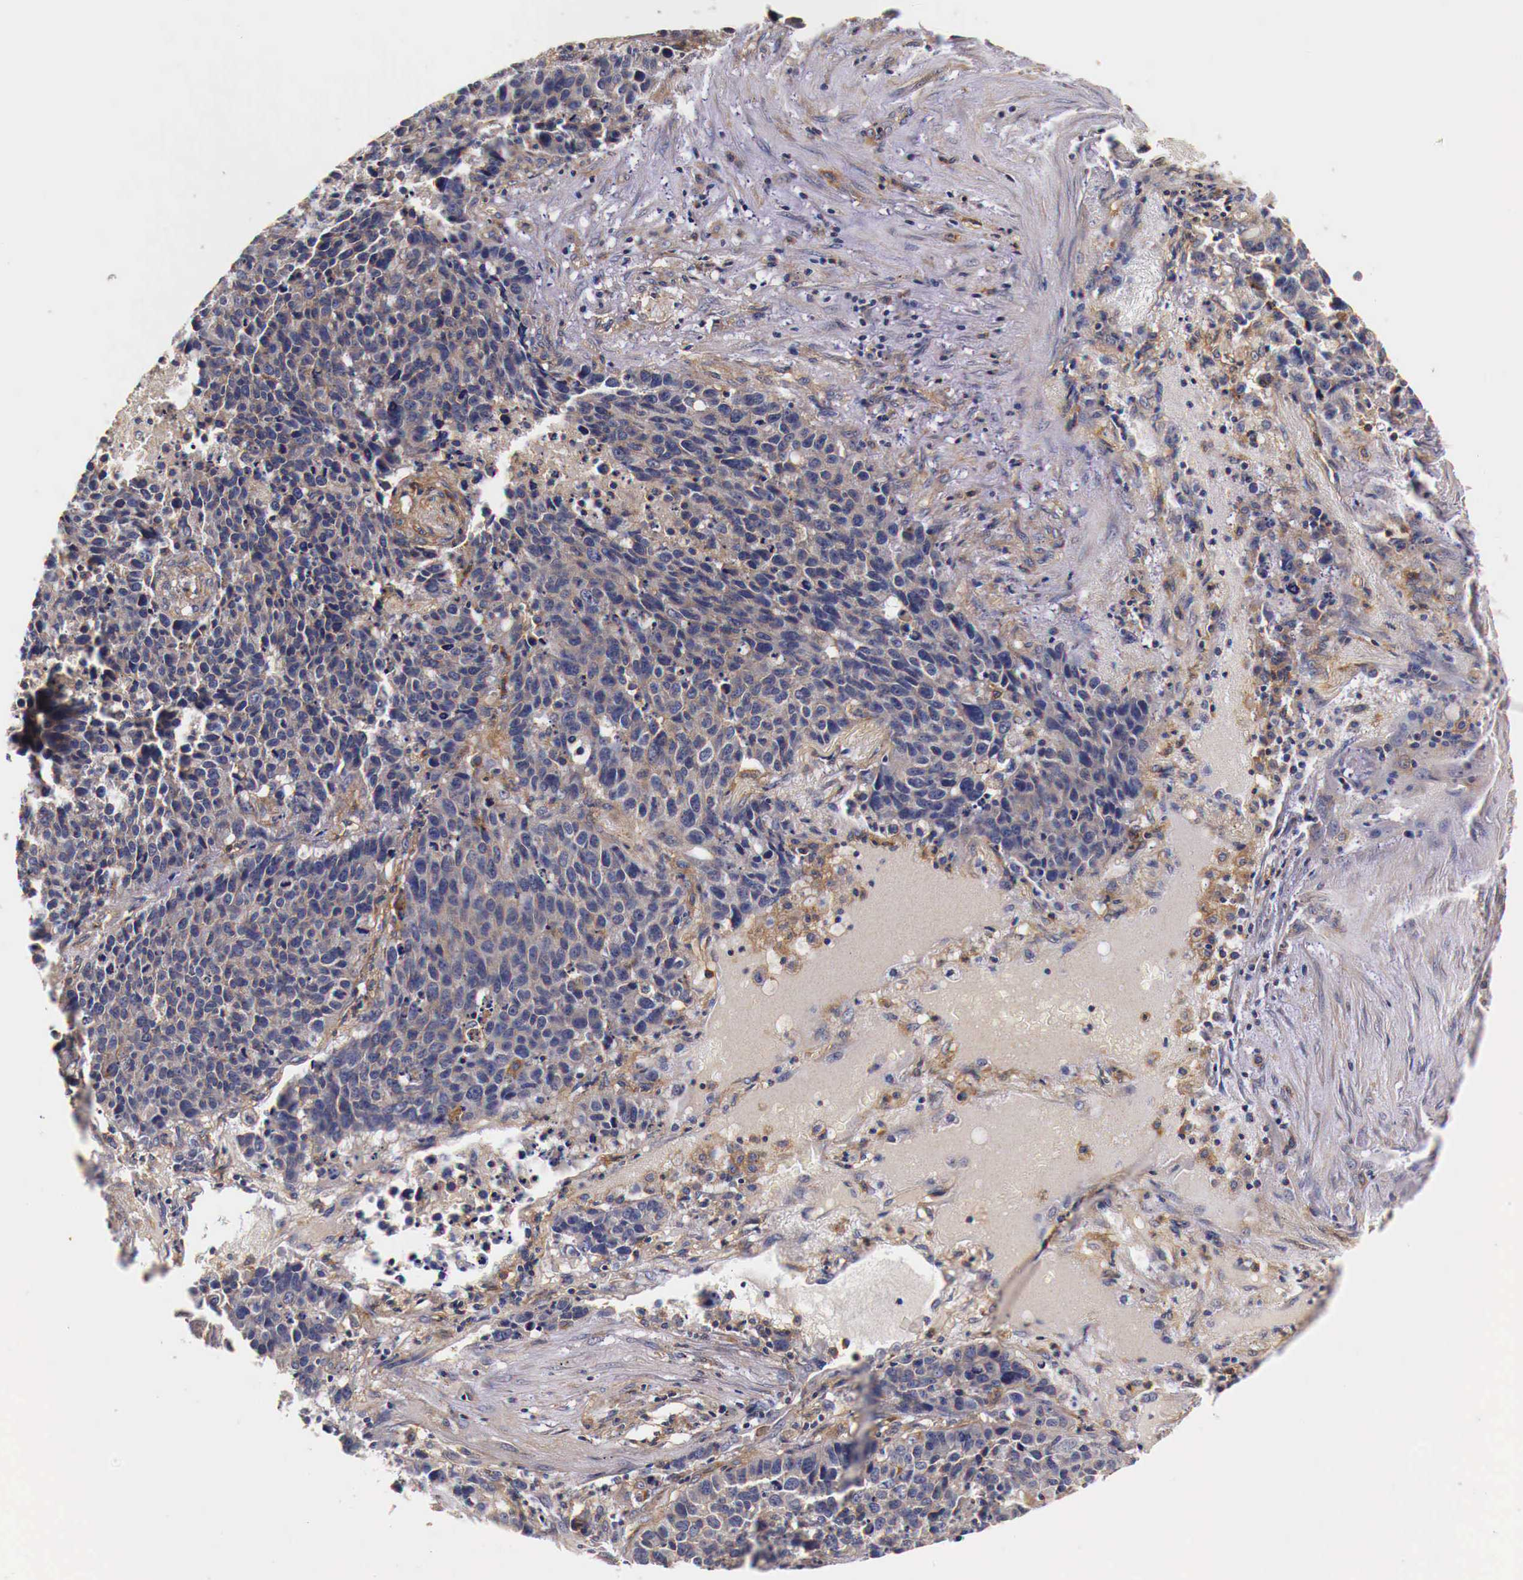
{"staining": {"intensity": "weak", "quantity": ">75%", "location": "cytoplasmic/membranous"}, "tissue": "lung cancer", "cell_type": "Tumor cells", "image_type": "cancer", "snomed": [{"axis": "morphology", "description": "Carcinoid, malignant, NOS"}, {"axis": "topography", "description": "Lung"}], "caption": "Weak cytoplasmic/membranous staining for a protein is present in approximately >75% of tumor cells of lung malignant carcinoid using IHC.", "gene": "RP2", "patient": {"sex": "male", "age": 60}}